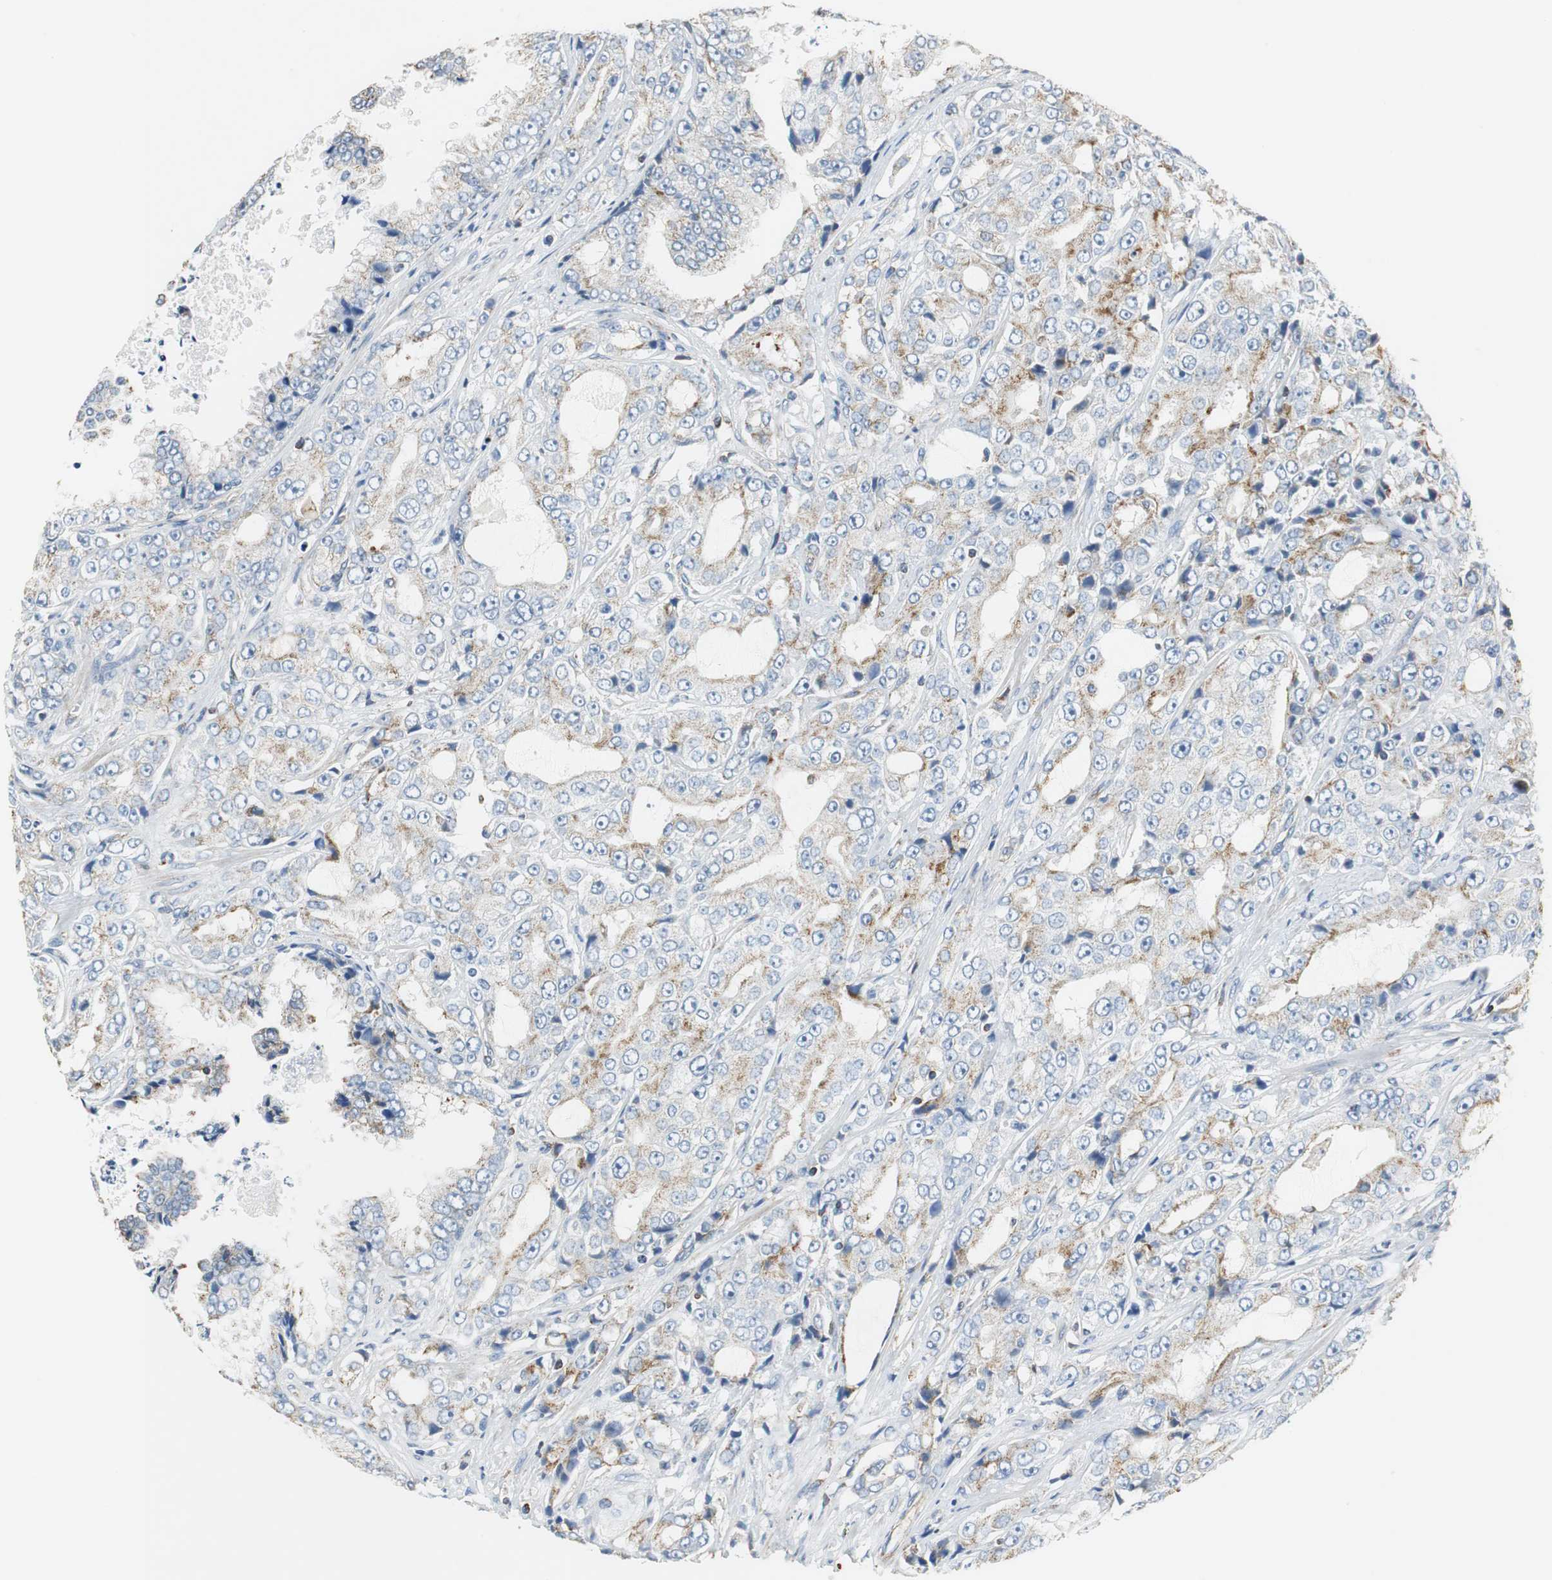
{"staining": {"intensity": "moderate", "quantity": "<25%", "location": "cytoplasmic/membranous"}, "tissue": "prostate cancer", "cell_type": "Tumor cells", "image_type": "cancer", "snomed": [{"axis": "morphology", "description": "Adenocarcinoma, High grade"}, {"axis": "topography", "description": "Prostate"}], "caption": "The image shows immunohistochemical staining of adenocarcinoma (high-grade) (prostate). There is moderate cytoplasmic/membranous staining is seen in about <25% of tumor cells.", "gene": "GSTK1", "patient": {"sex": "male", "age": 73}}